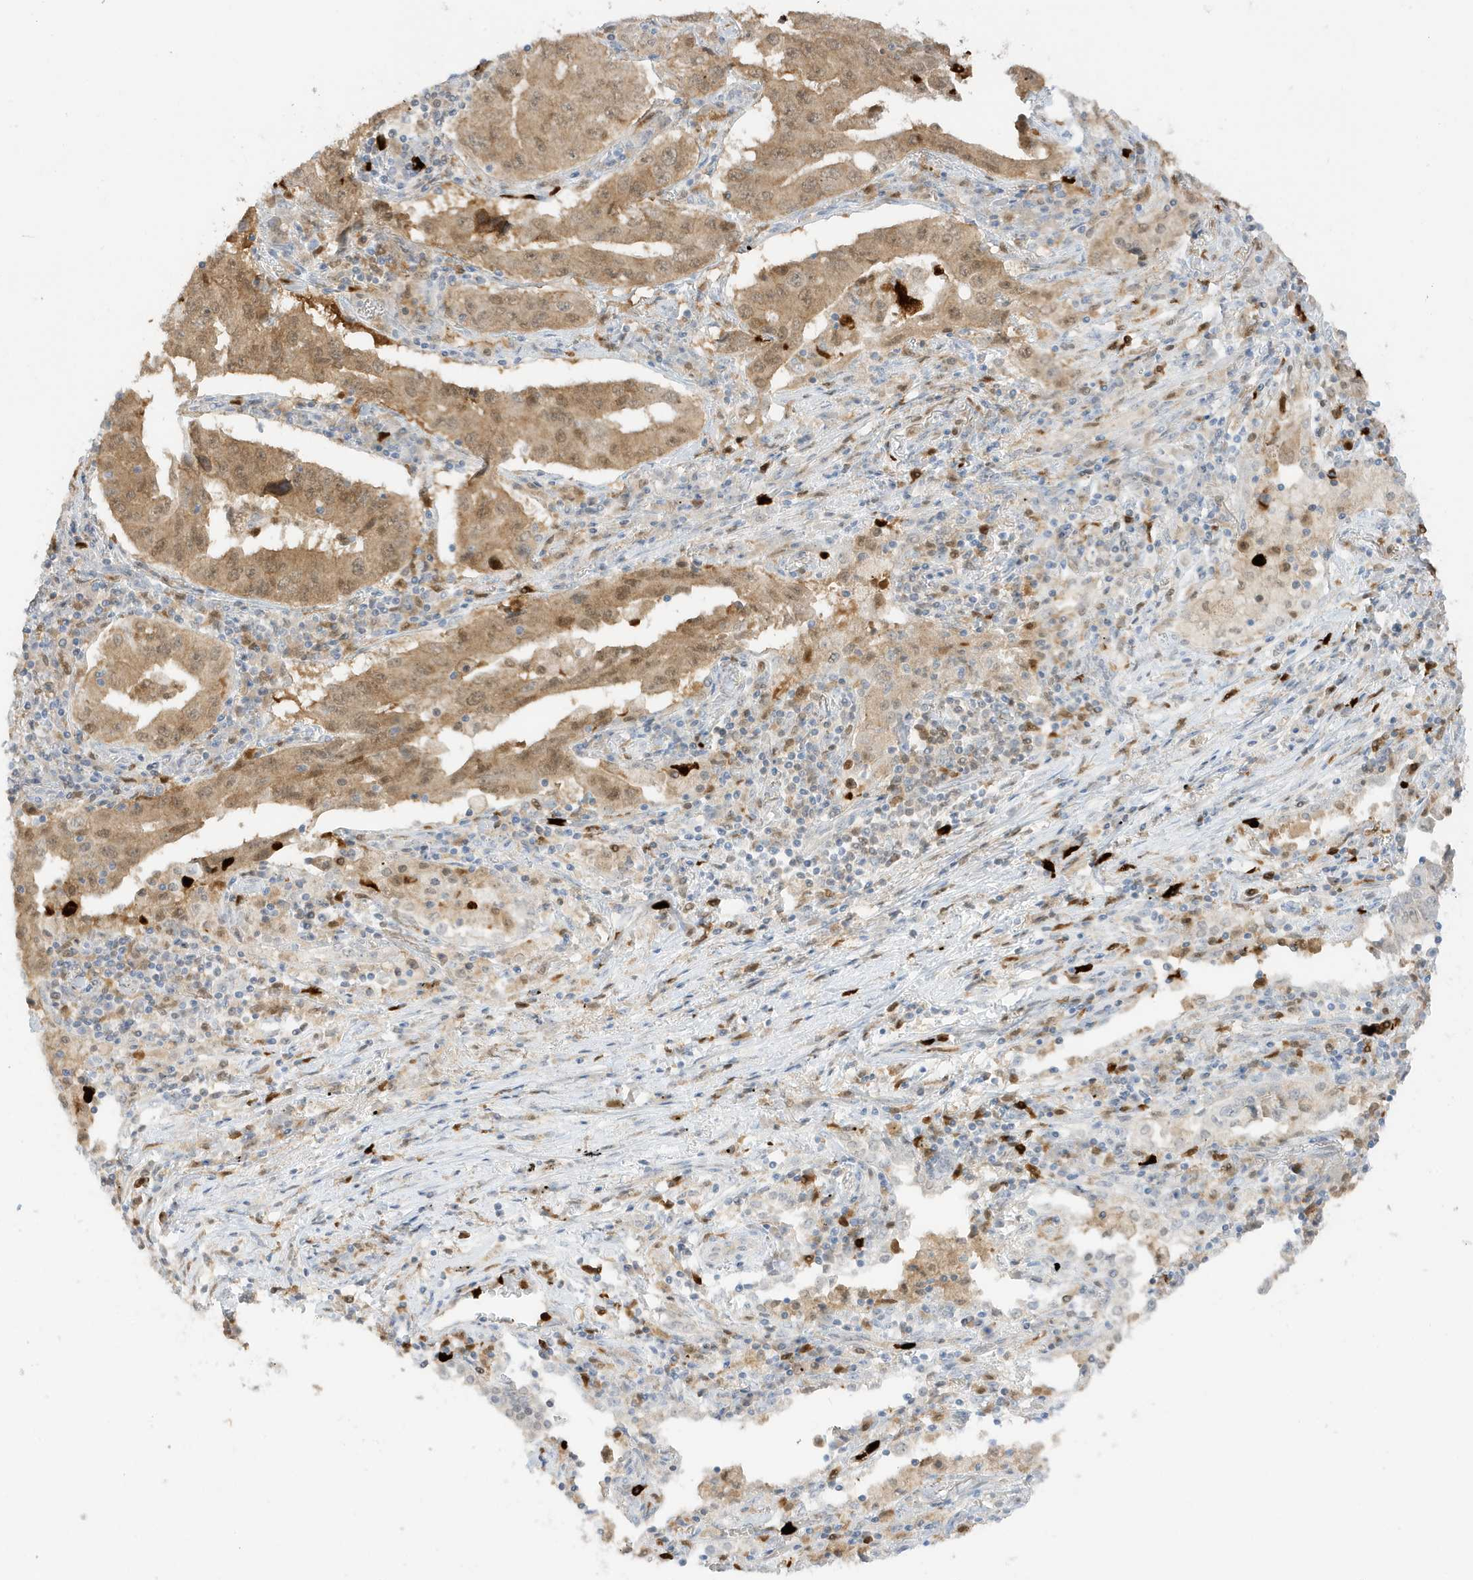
{"staining": {"intensity": "moderate", "quantity": ">75%", "location": "cytoplasmic/membranous,nuclear"}, "tissue": "lung cancer", "cell_type": "Tumor cells", "image_type": "cancer", "snomed": [{"axis": "morphology", "description": "Adenocarcinoma, NOS"}, {"axis": "topography", "description": "Lung"}], "caption": "Immunohistochemistry staining of lung adenocarcinoma, which demonstrates medium levels of moderate cytoplasmic/membranous and nuclear staining in approximately >75% of tumor cells indicating moderate cytoplasmic/membranous and nuclear protein expression. The staining was performed using DAB (brown) for protein detection and nuclei were counterstained in hematoxylin (blue).", "gene": "GCA", "patient": {"sex": "female", "age": 51}}